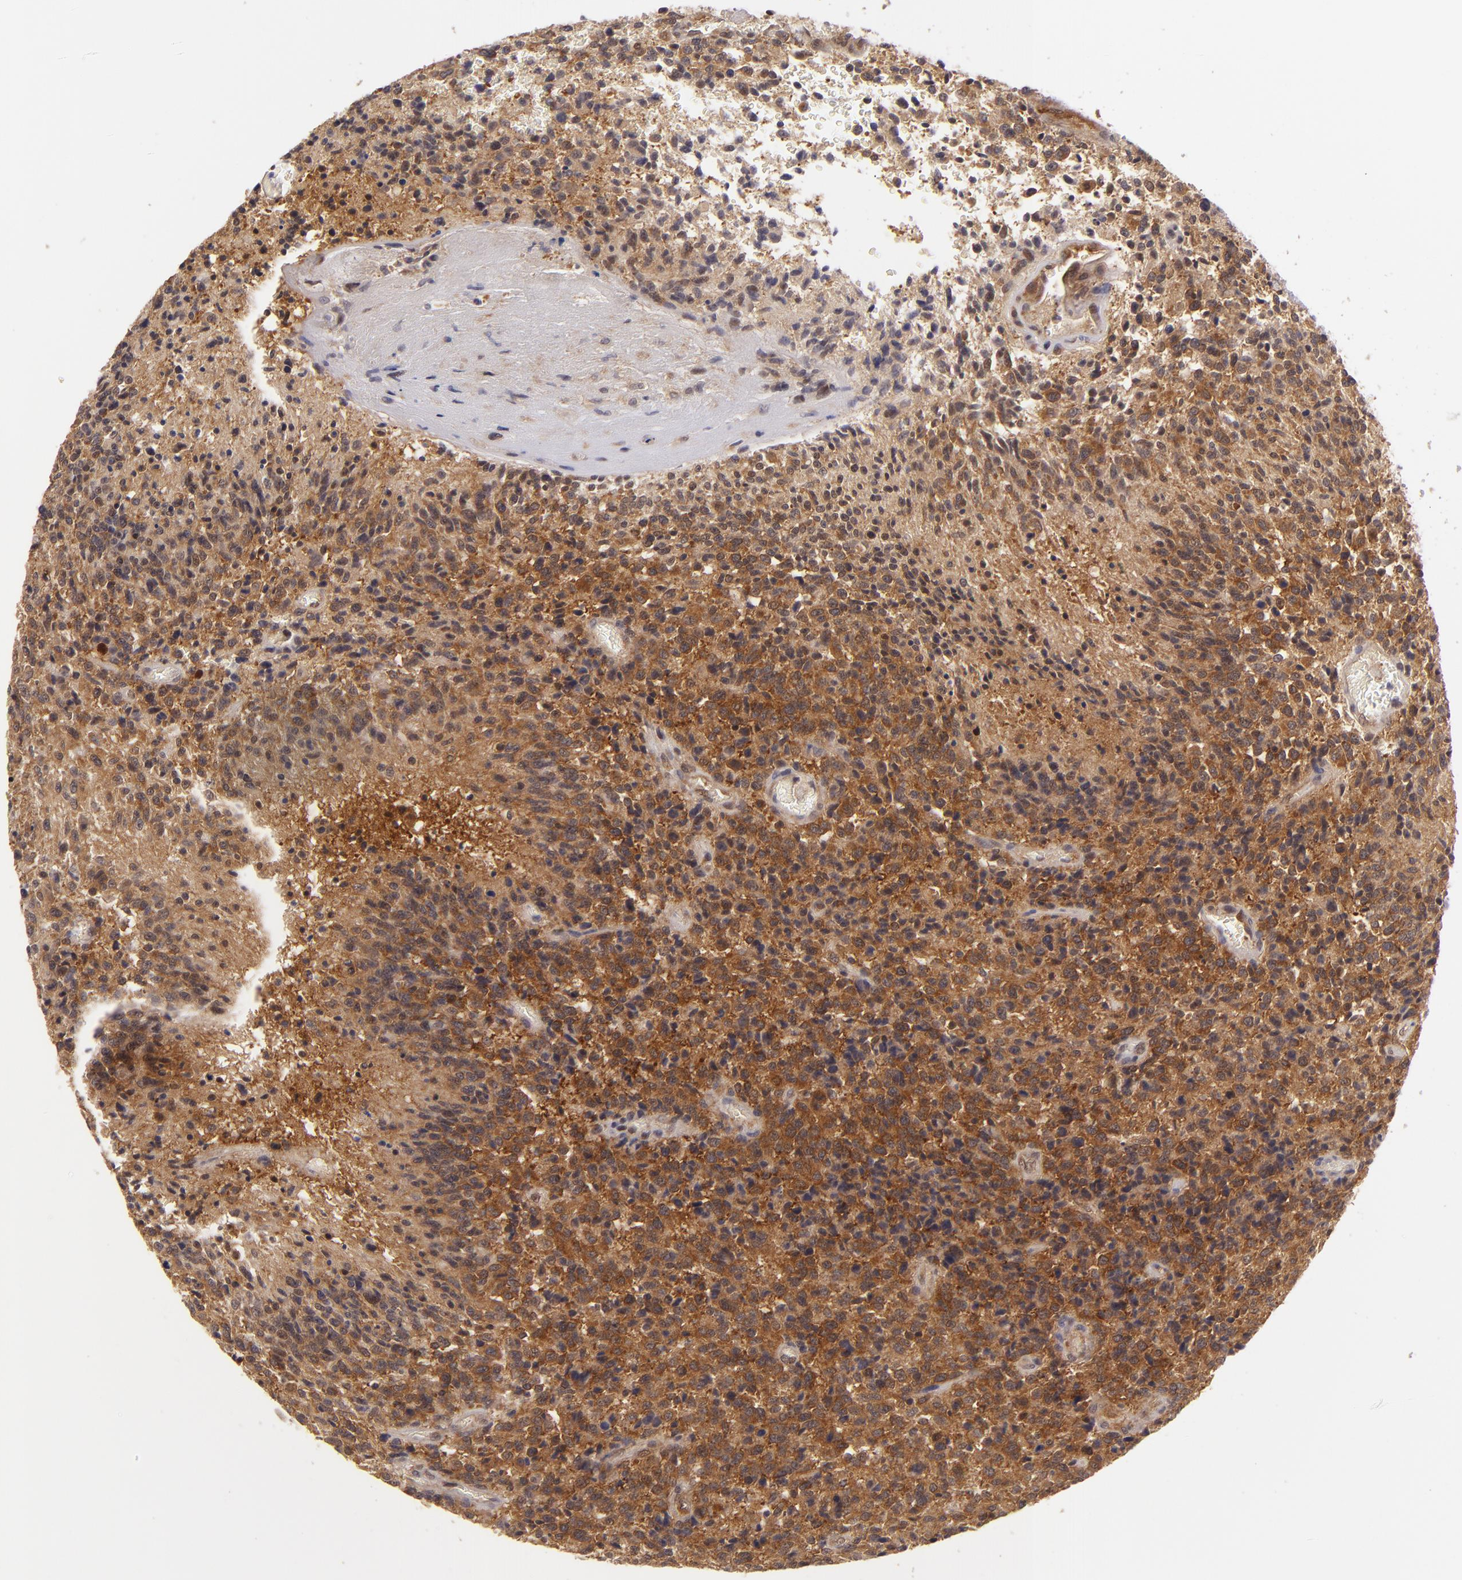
{"staining": {"intensity": "strong", "quantity": ">75%", "location": "cytoplasmic/membranous"}, "tissue": "glioma", "cell_type": "Tumor cells", "image_type": "cancer", "snomed": [{"axis": "morphology", "description": "Glioma, malignant, High grade"}, {"axis": "topography", "description": "Brain"}], "caption": "Glioma tissue exhibits strong cytoplasmic/membranous staining in approximately >75% of tumor cells, visualized by immunohistochemistry.", "gene": "PTPN13", "patient": {"sex": "male", "age": 36}}